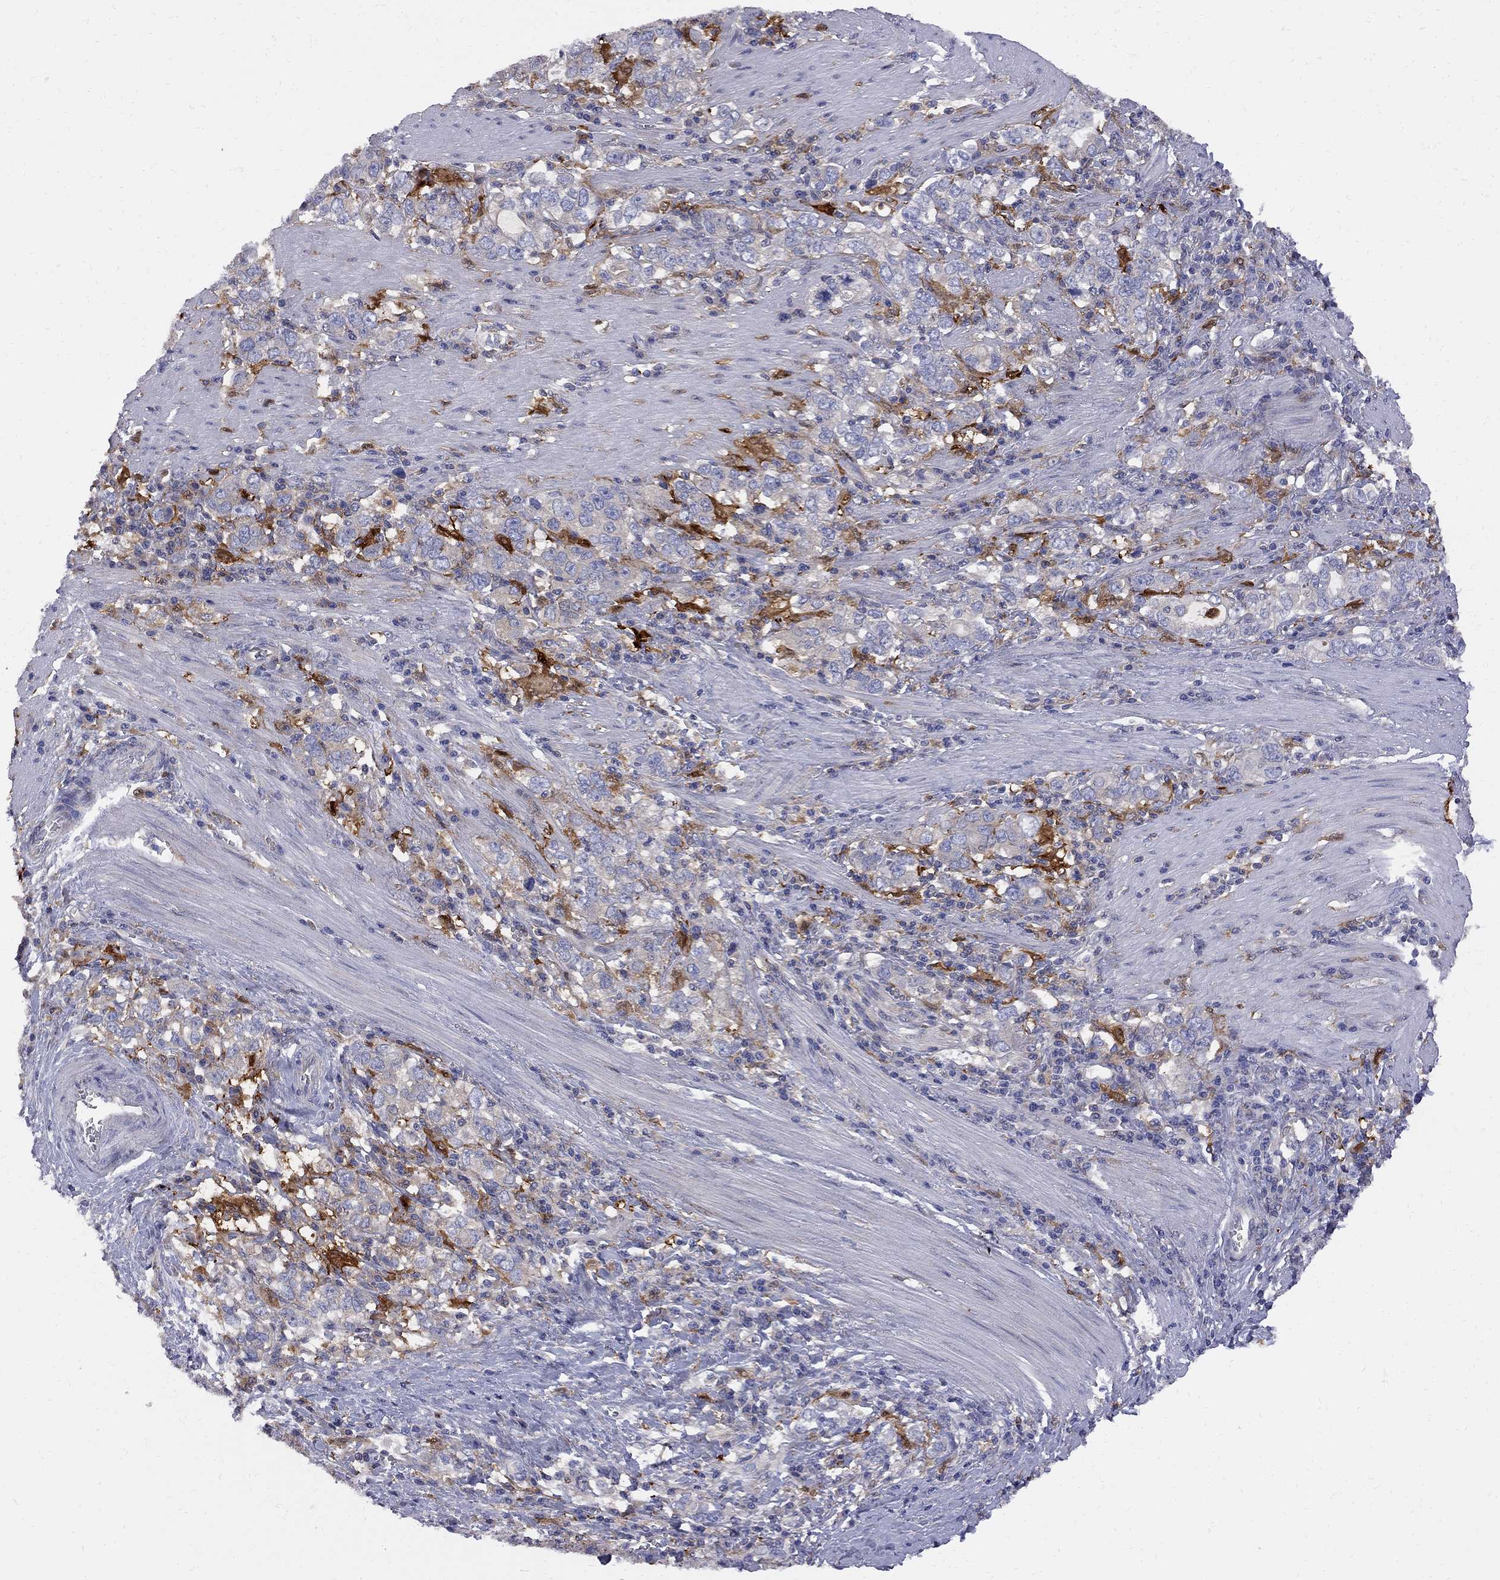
{"staining": {"intensity": "negative", "quantity": "none", "location": "none"}, "tissue": "stomach cancer", "cell_type": "Tumor cells", "image_type": "cancer", "snomed": [{"axis": "morphology", "description": "Adenocarcinoma, NOS"}, {"axis": "topography", "description": "Stomach, lower"}], "caption": "A micrograph of adenocarcinoma (stomach) stained for a protein displays no brown staining in tumor cells.", "gene": "MTHFR", "patient": {"sex": "female", "age": 72}}